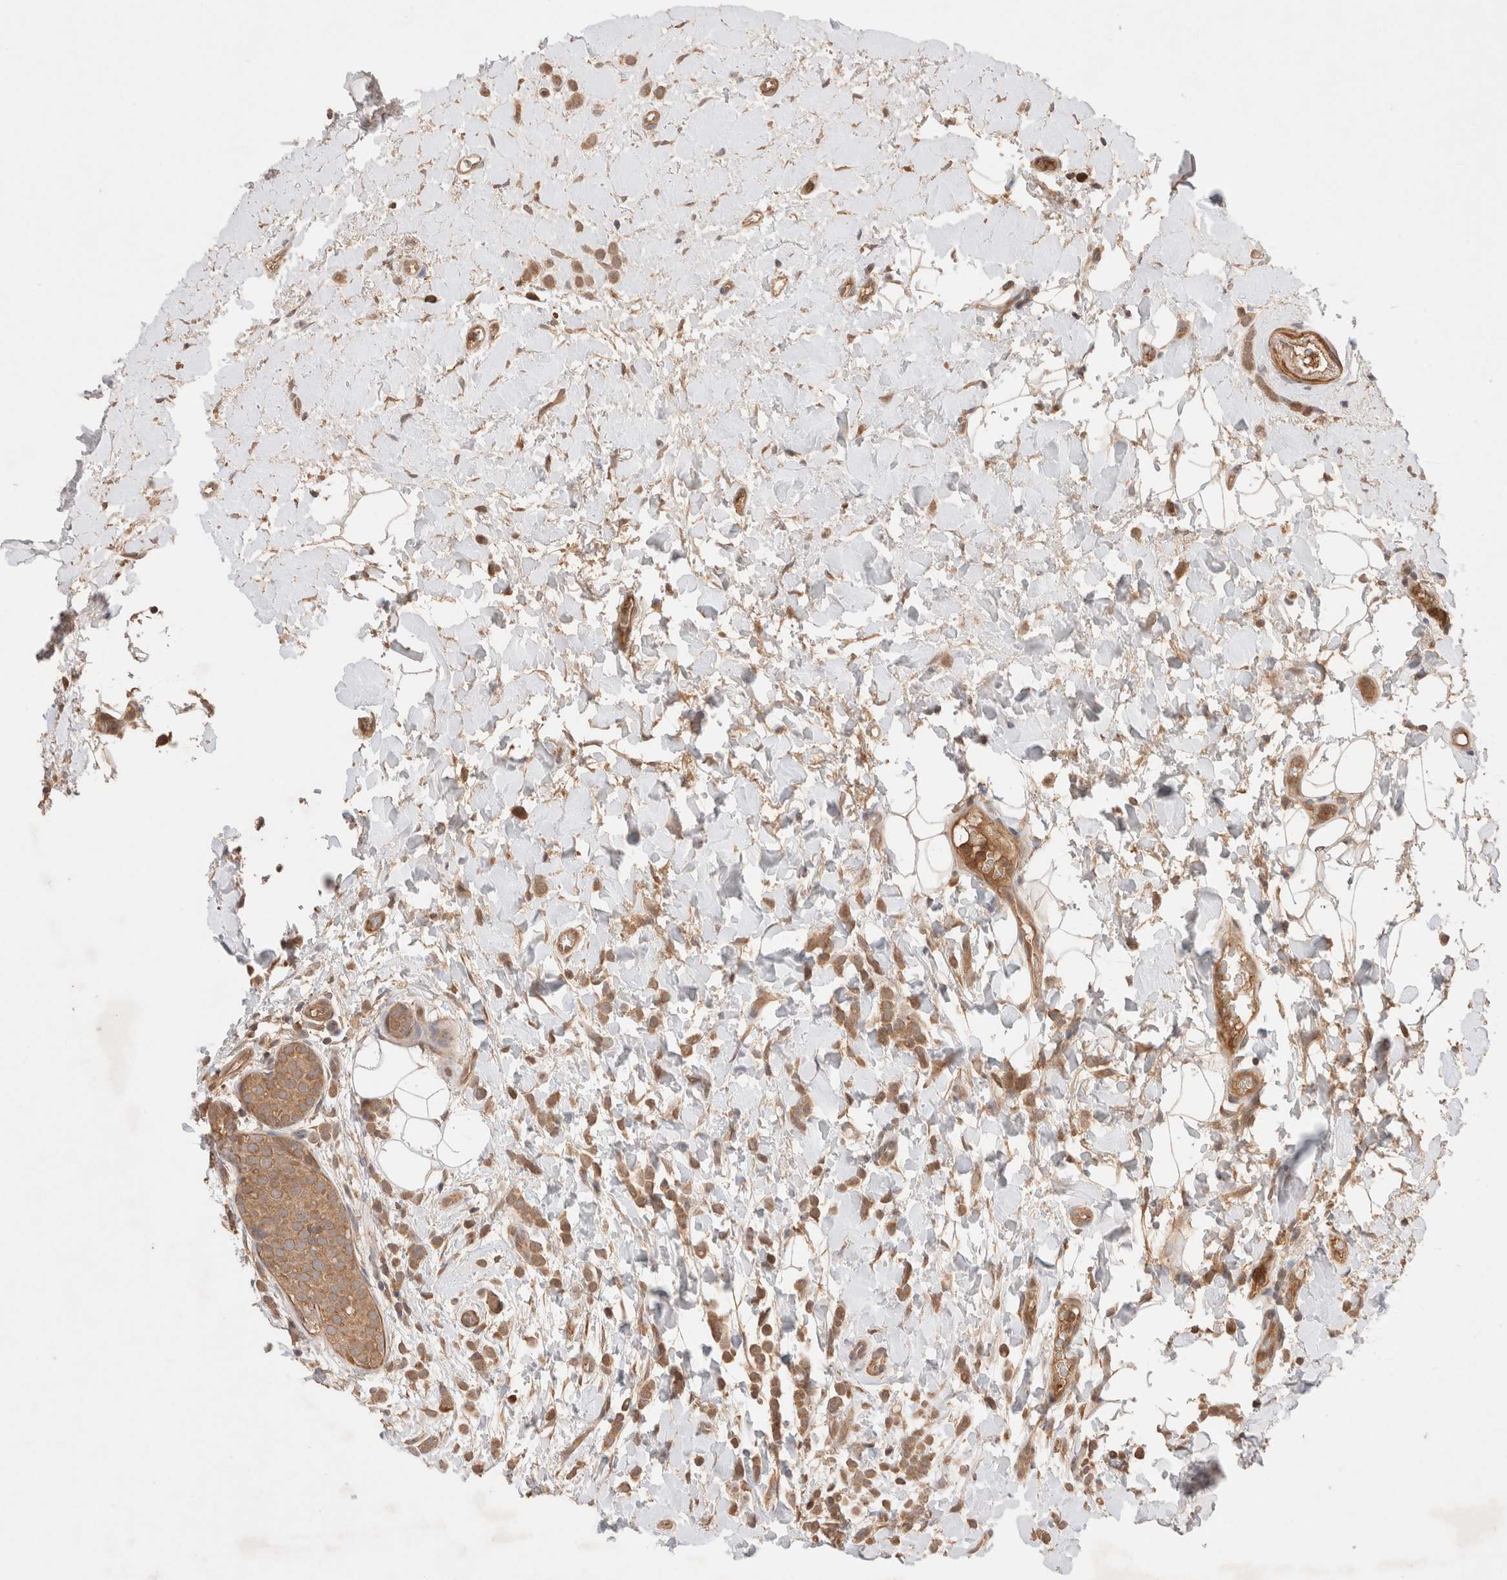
{"staining": {"intensity": "moderate", "quantity": ">75%", "location": "cytoplasmic/membranous"}, "tissue": "breast cancer", "cell_type": "Tumor cells", "image_type": "cancer", "snomed": [{"axis": "morphology", "description": "Normal tissue, NOS"}, {"axis": "morphology", "description": "Lobular carcinoma"}, {"axis": "topography", "description": "Breast"}], "caption": "This photomicrograph exhibits IHC staining of human breast cancer (lobular carcinoma), with medium moderate cytoplasmic/membranous expression in approximately >75% of tumor cells.", "gene": "CARNMT1", "patient": {"sex": "female", "age": 50}}